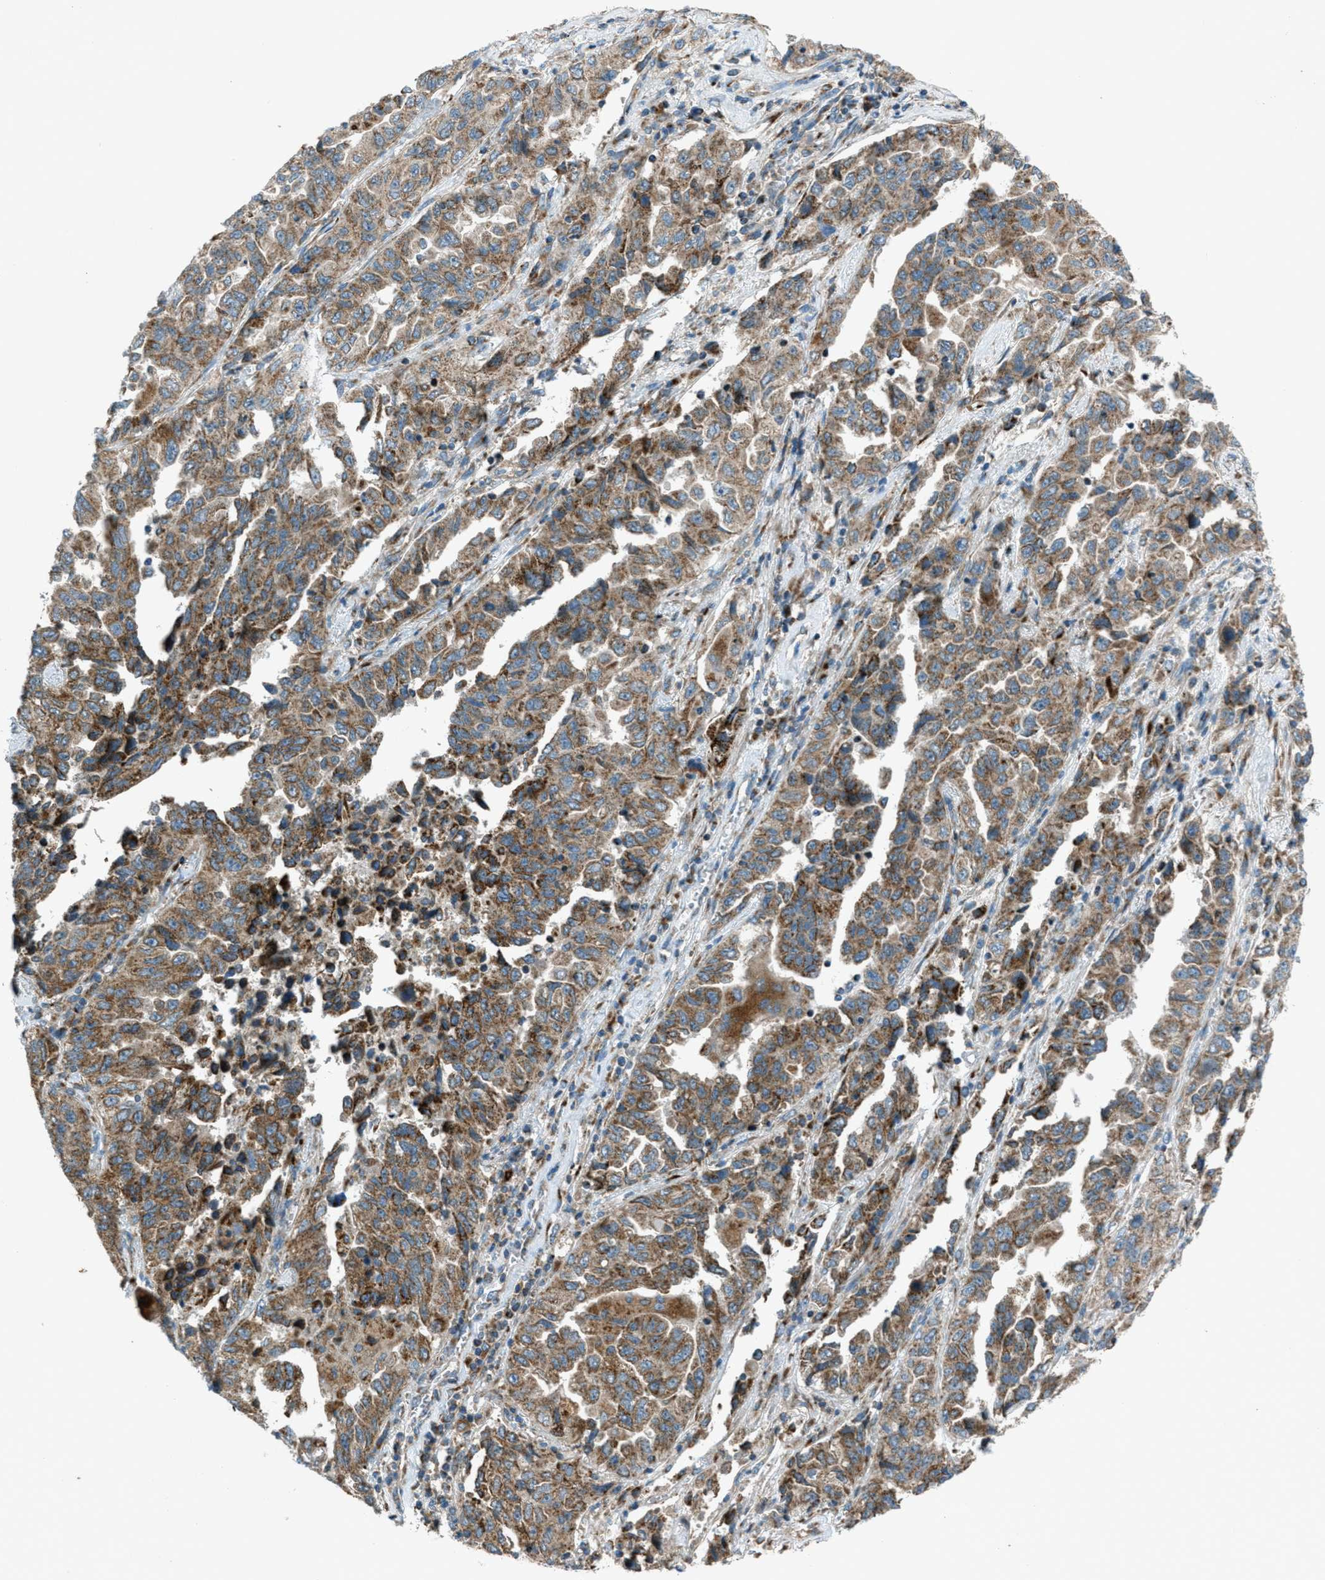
{"staining": {"intensity": "moderate", "quantity": ">75%", "location": "cytoplasmic/membranous"}, "tissue": "lung cancer", "cell_type": "Tumor cells", "image_type": "cancer", "snomed": [{"axis": "morphology", "description": "Adenocarcinoma, NOS"}, {"axis": "topography", "description": "Lung"}], "caption": "Human adenocarcinoma (lung) stained with a brown dye shows moderate cytoplasmic/membranous positive expression in approximately >75% of tumor cells.", "gene": "BCKDK", "patient": {"sex": "female", "age": 51}}